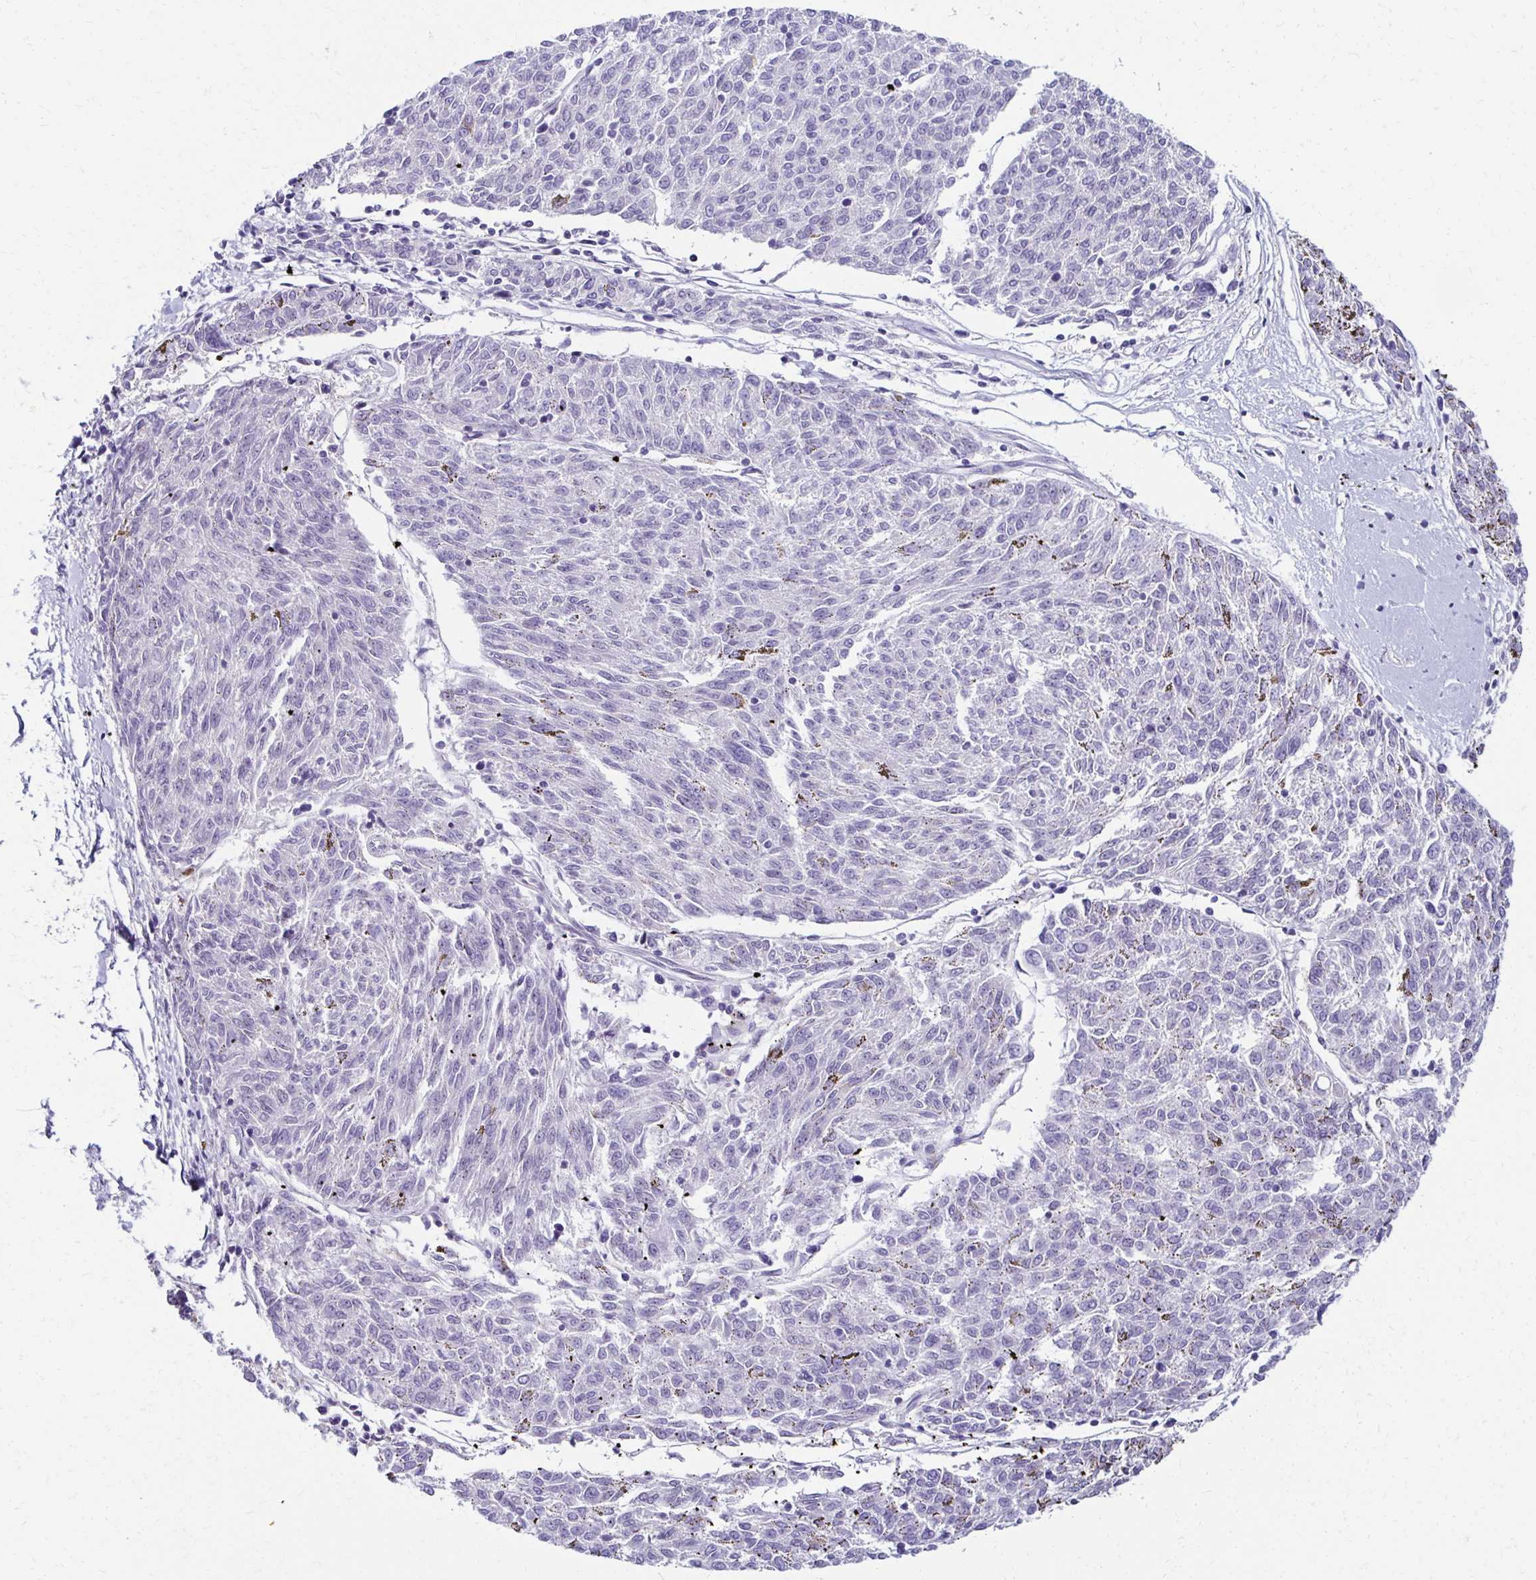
{"staining": {"intensity": "negative", "quantity": "none", "location": "none"}, "tissue": "melanoma", "cell_type": "Tumor cells", "image_type": "cancer", "snomed": [{"axis": "morphology", "description": "Malignant melanoma, NOS"}, {"axis": "topography", "description": "Skin"}], "caption": "Immunohistochemistry (IHC) image of neoplastic tissue: human melanoma stained with DAB (3,3'-diaminobenzidine) shows no significant protein positivity in tumor cells.", "gene": "C1QTNF2", "patient": {"sex": "female", "age": 72}}